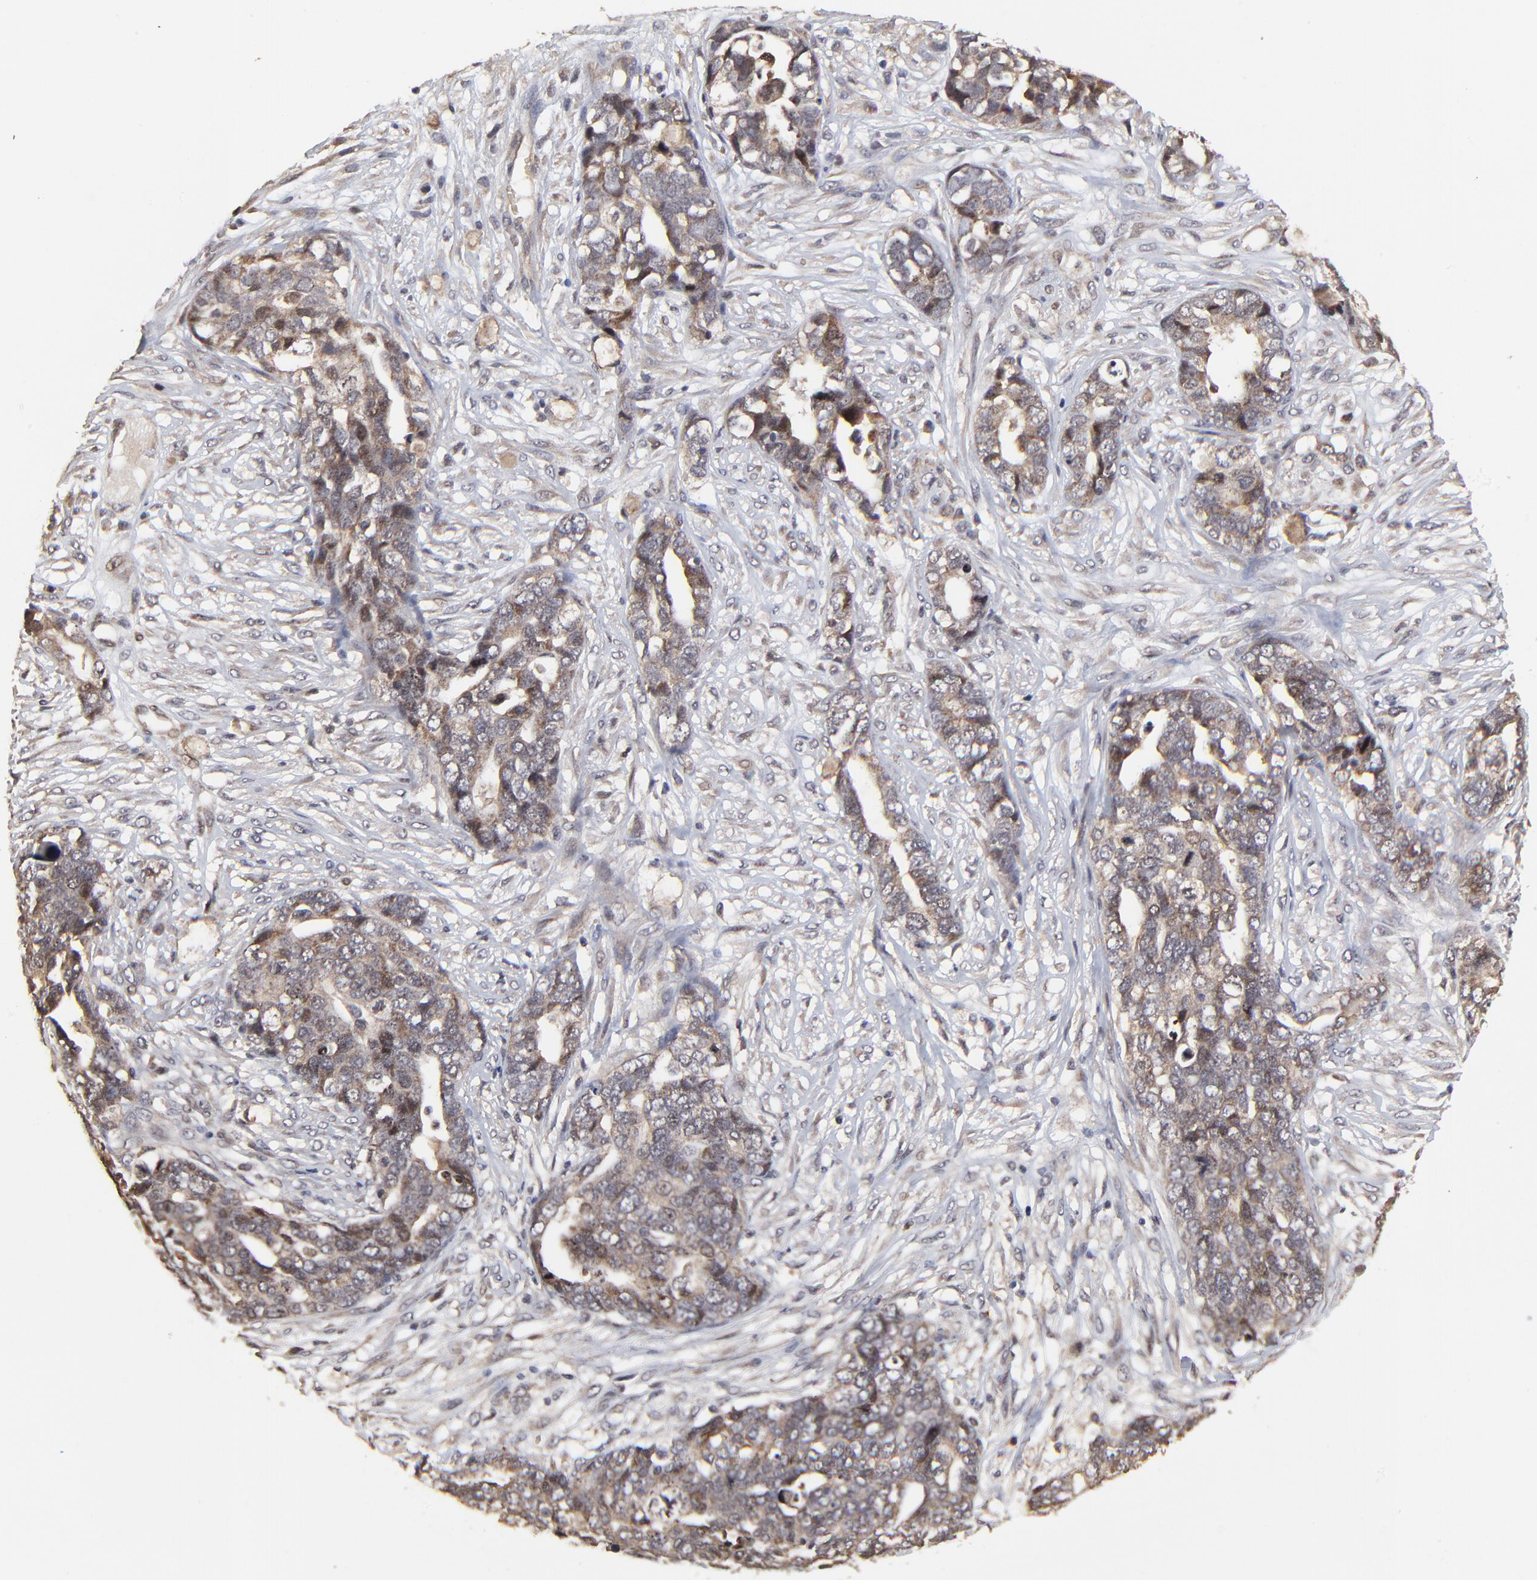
{"staining": {"intensity": "moderate", "quantity": ">75%", "location": "cytoplasmic/membranous"}, "tissue": "ovarian cancer", "cell_type": "Tumor cells", "image_type": "cancer", "snomed": [{"axis": "morphology", "description": "Normal tissue, NOS"}, {"axis": "morphology", "description": "Cystadenocarcinoma, serous, NOS"}, {"axis": "topography", "description": "Fallopian tube"}, {"axis": "topography", "description": "Ovary"}], "caption": "An image showing moderate cytoplasmic/membranous expression in about >75% of tumor cells in ovarian cancer, as visualized by brown immunohistochemical staining.", "gene": "FRMD8", "patient": {"sex": "female", "age": 56}}